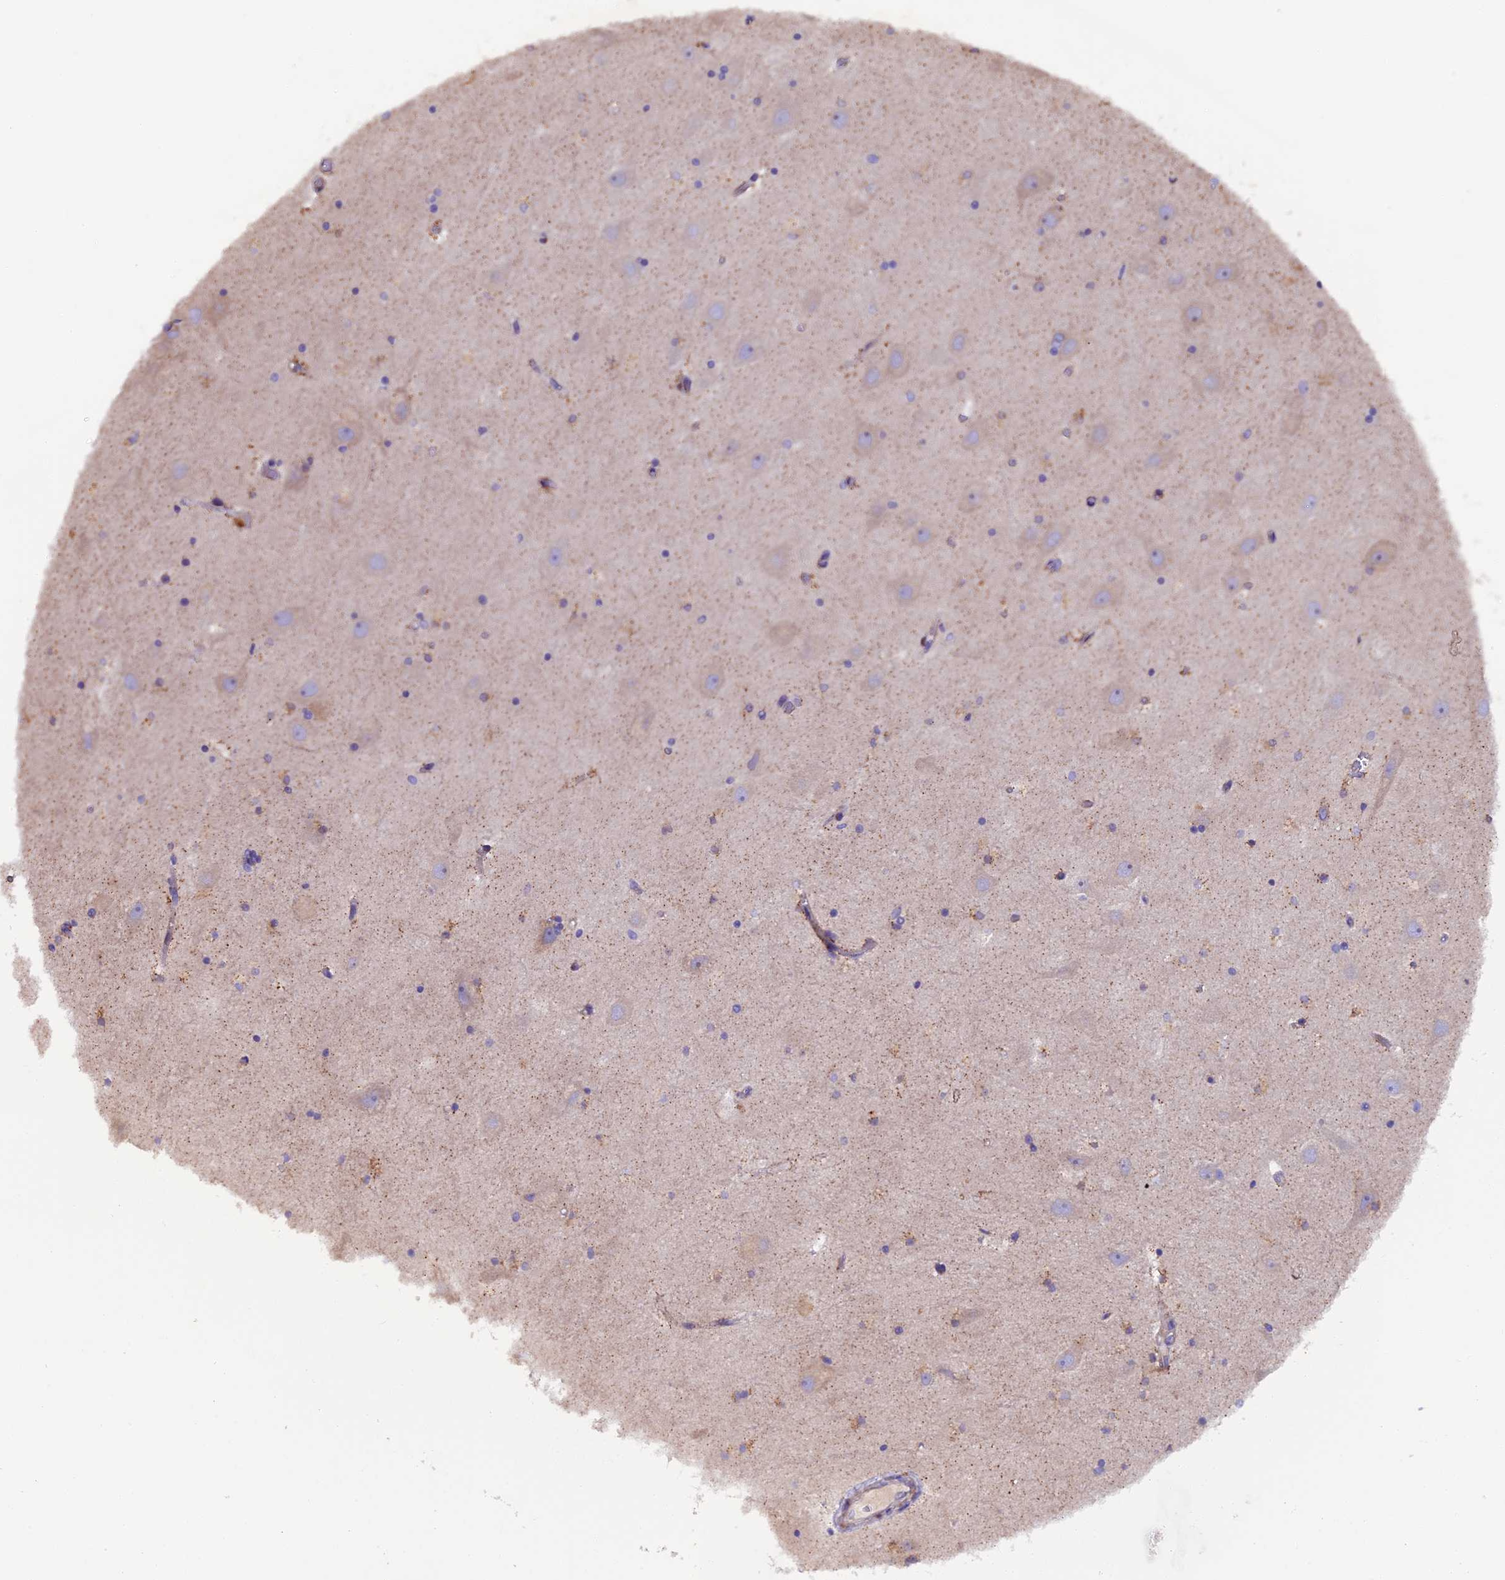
{"staining": {"intensity": "negative", "quantity": "none", "location": "none"}, "tissue": "hippocampus", "cell_type": "Glial cells", "image_type": "normal", "snomed": [{"axis": "morphology", "description": "Normal tissue, NOS"}, {"axis": "topography", "description": "Hippocampus"}], "caption": "Glial cells show no significant protein staining in benign hippocampus. (Immunohistochemistry, brightfield microscopy, high magnification).", "gene": "PIGU", "patient": {"sex": "female", "age": 52}}